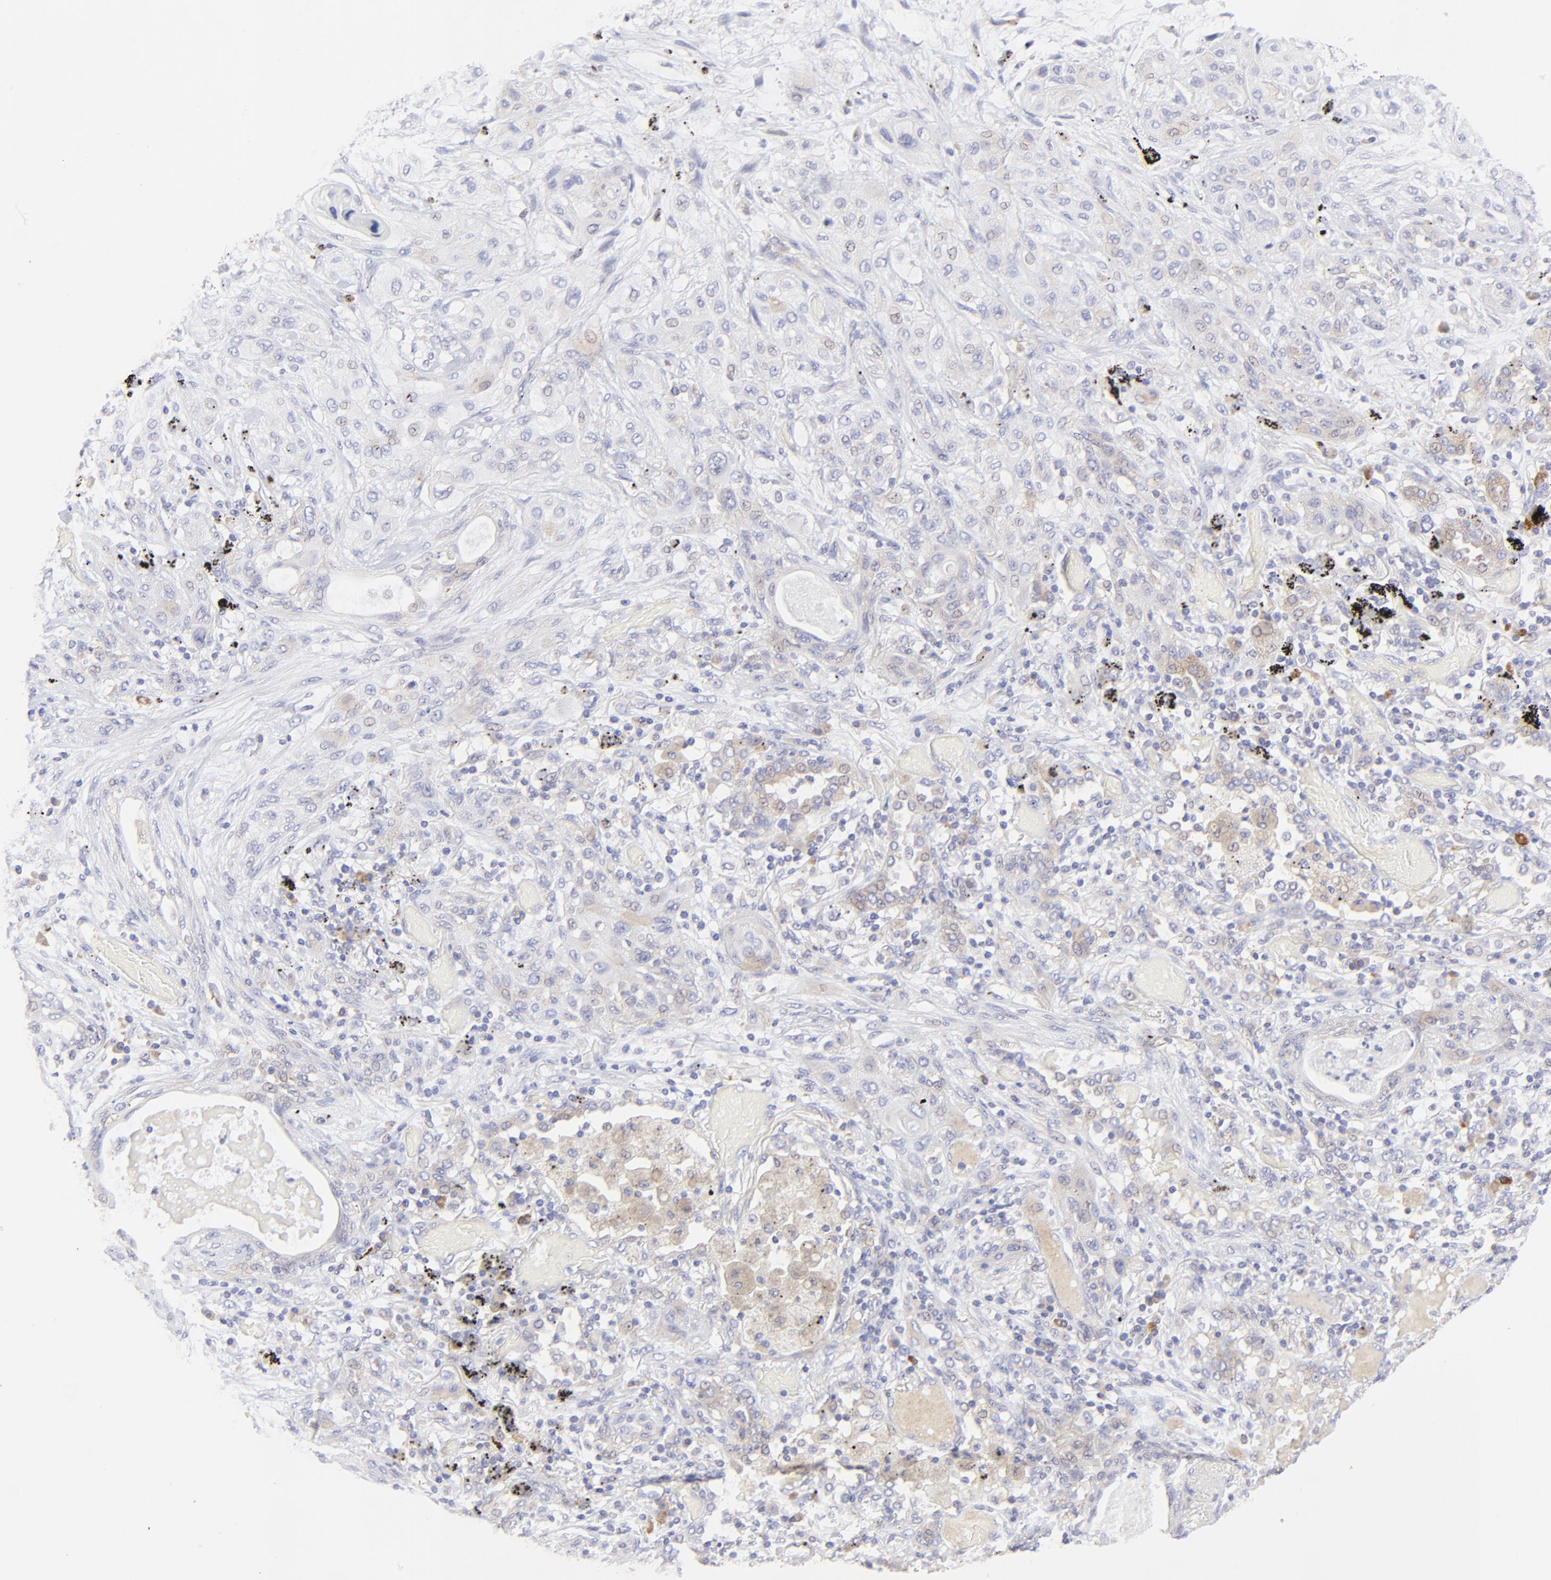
{"staining": {"intensity": "negative", "quantity": "none", "location": "none"}, "tissue": "lung cancer", "cell_type": "Tumor cells", "image_type": "cancer", "snomed": [{"axis": "morphology", "description": "Squamous cell carcinoma, NOS"}, {"axis": "topography", "description": "Lung"}], "caption": "Micrograph shows no significant protein expression in tumor cells of squamous cell carcinoma (lung).", "gene": "LHFPL1", "patient": {"sex": "female", "age": 47}}